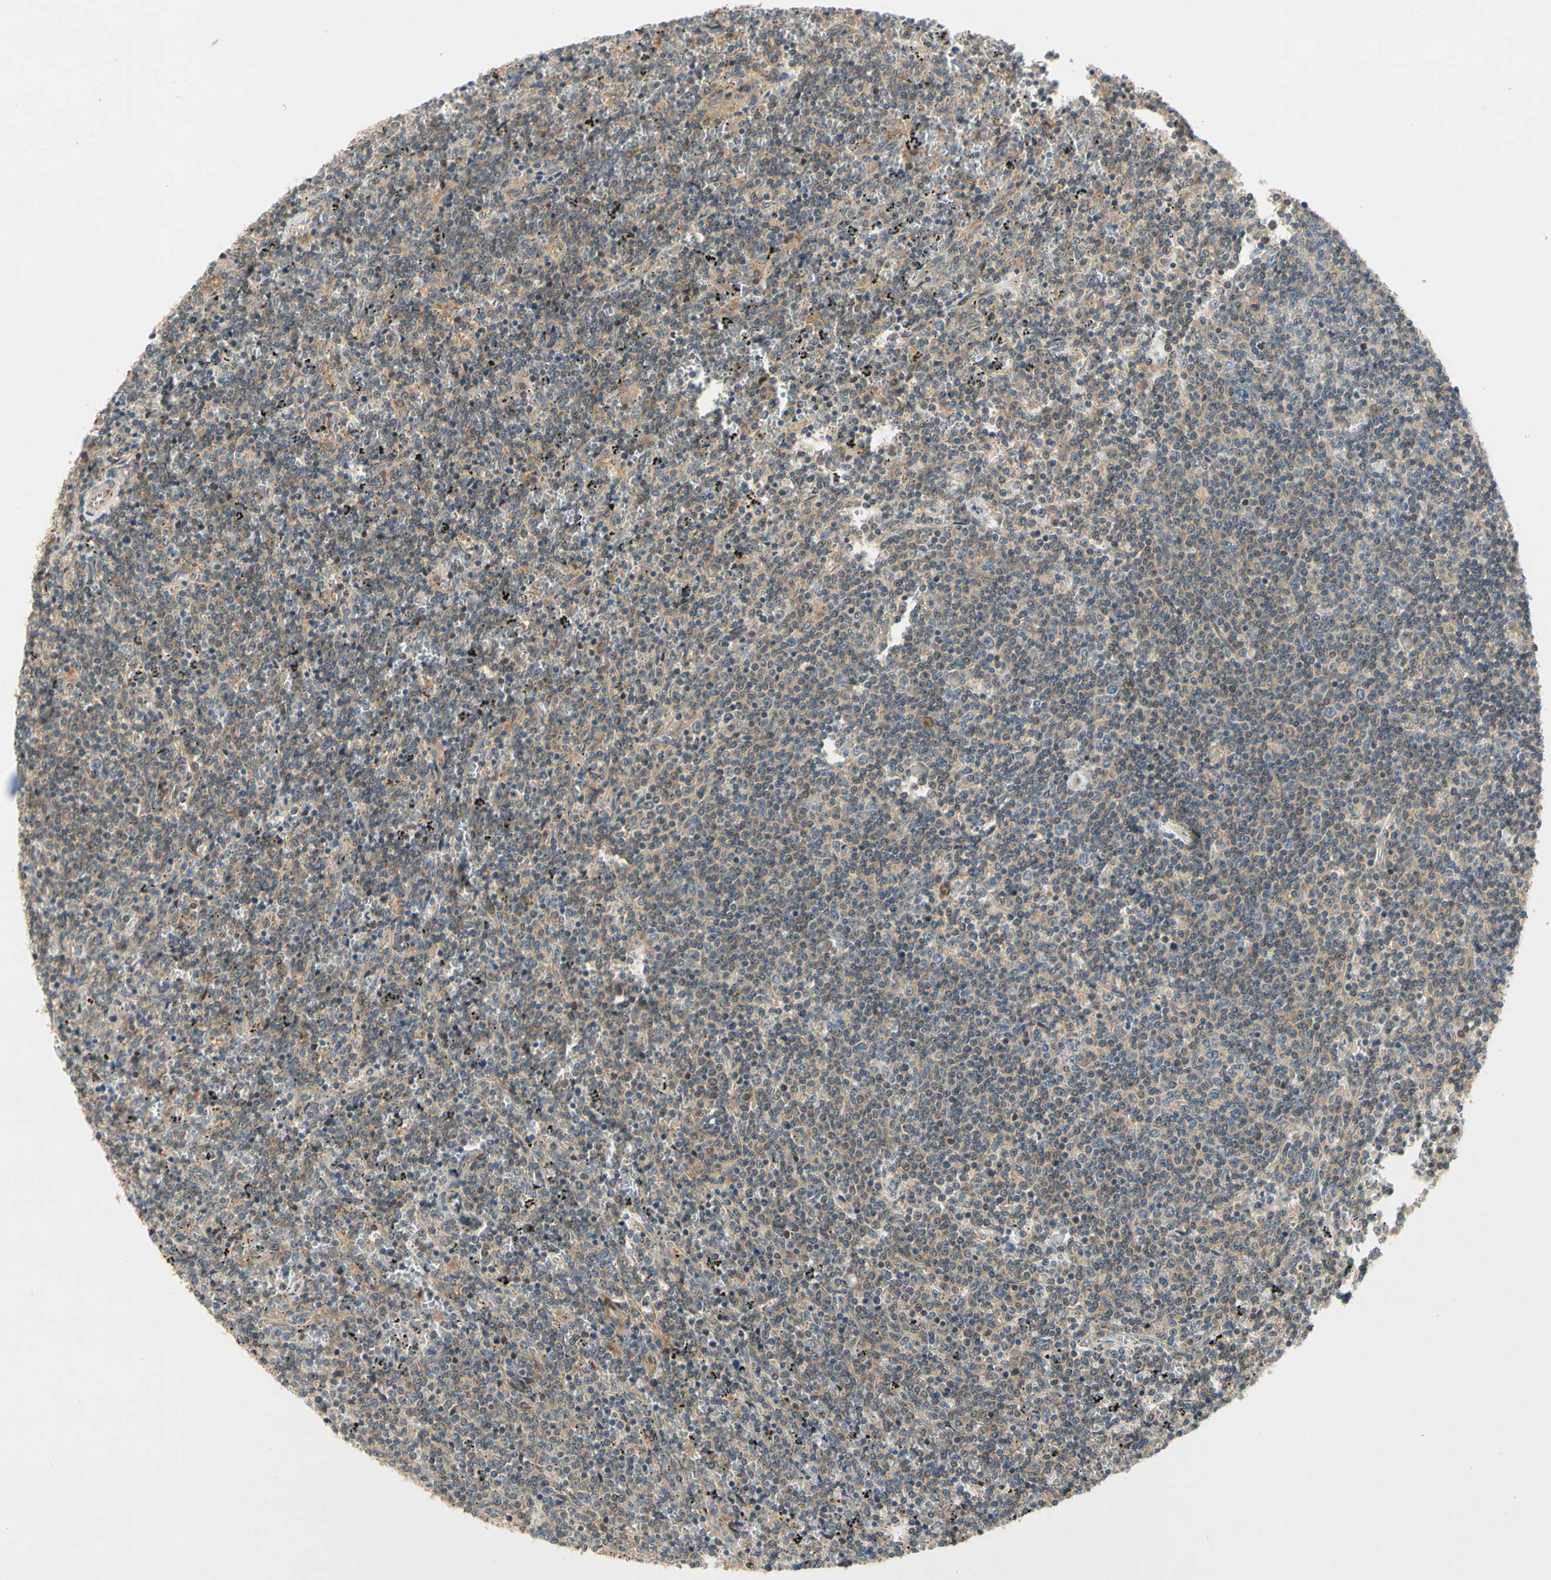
{"staining": {"intensity": "weak", "quantity": ">75%", "location": "cytoplasmic/membranous"}, "tissue": "lymphoma", "cell_type": "Tumor cells", "image_type": "cancer", "snomed": [{"axis": "morphology", "description": "Malignant lymphoma, non-Hodgkin's type, Low grade"}, {"axis": "topography", "description": "Spleen"}], "caption": "Protein analysis of low-grade malignant lymphoma, non-Hodgkin's type tissue exhibits weak cytoplasmic/membranous expression in approximately >75% of tumor cells.", "gene": "GATD1", "patient": {"sex": "female", "age": 50}}